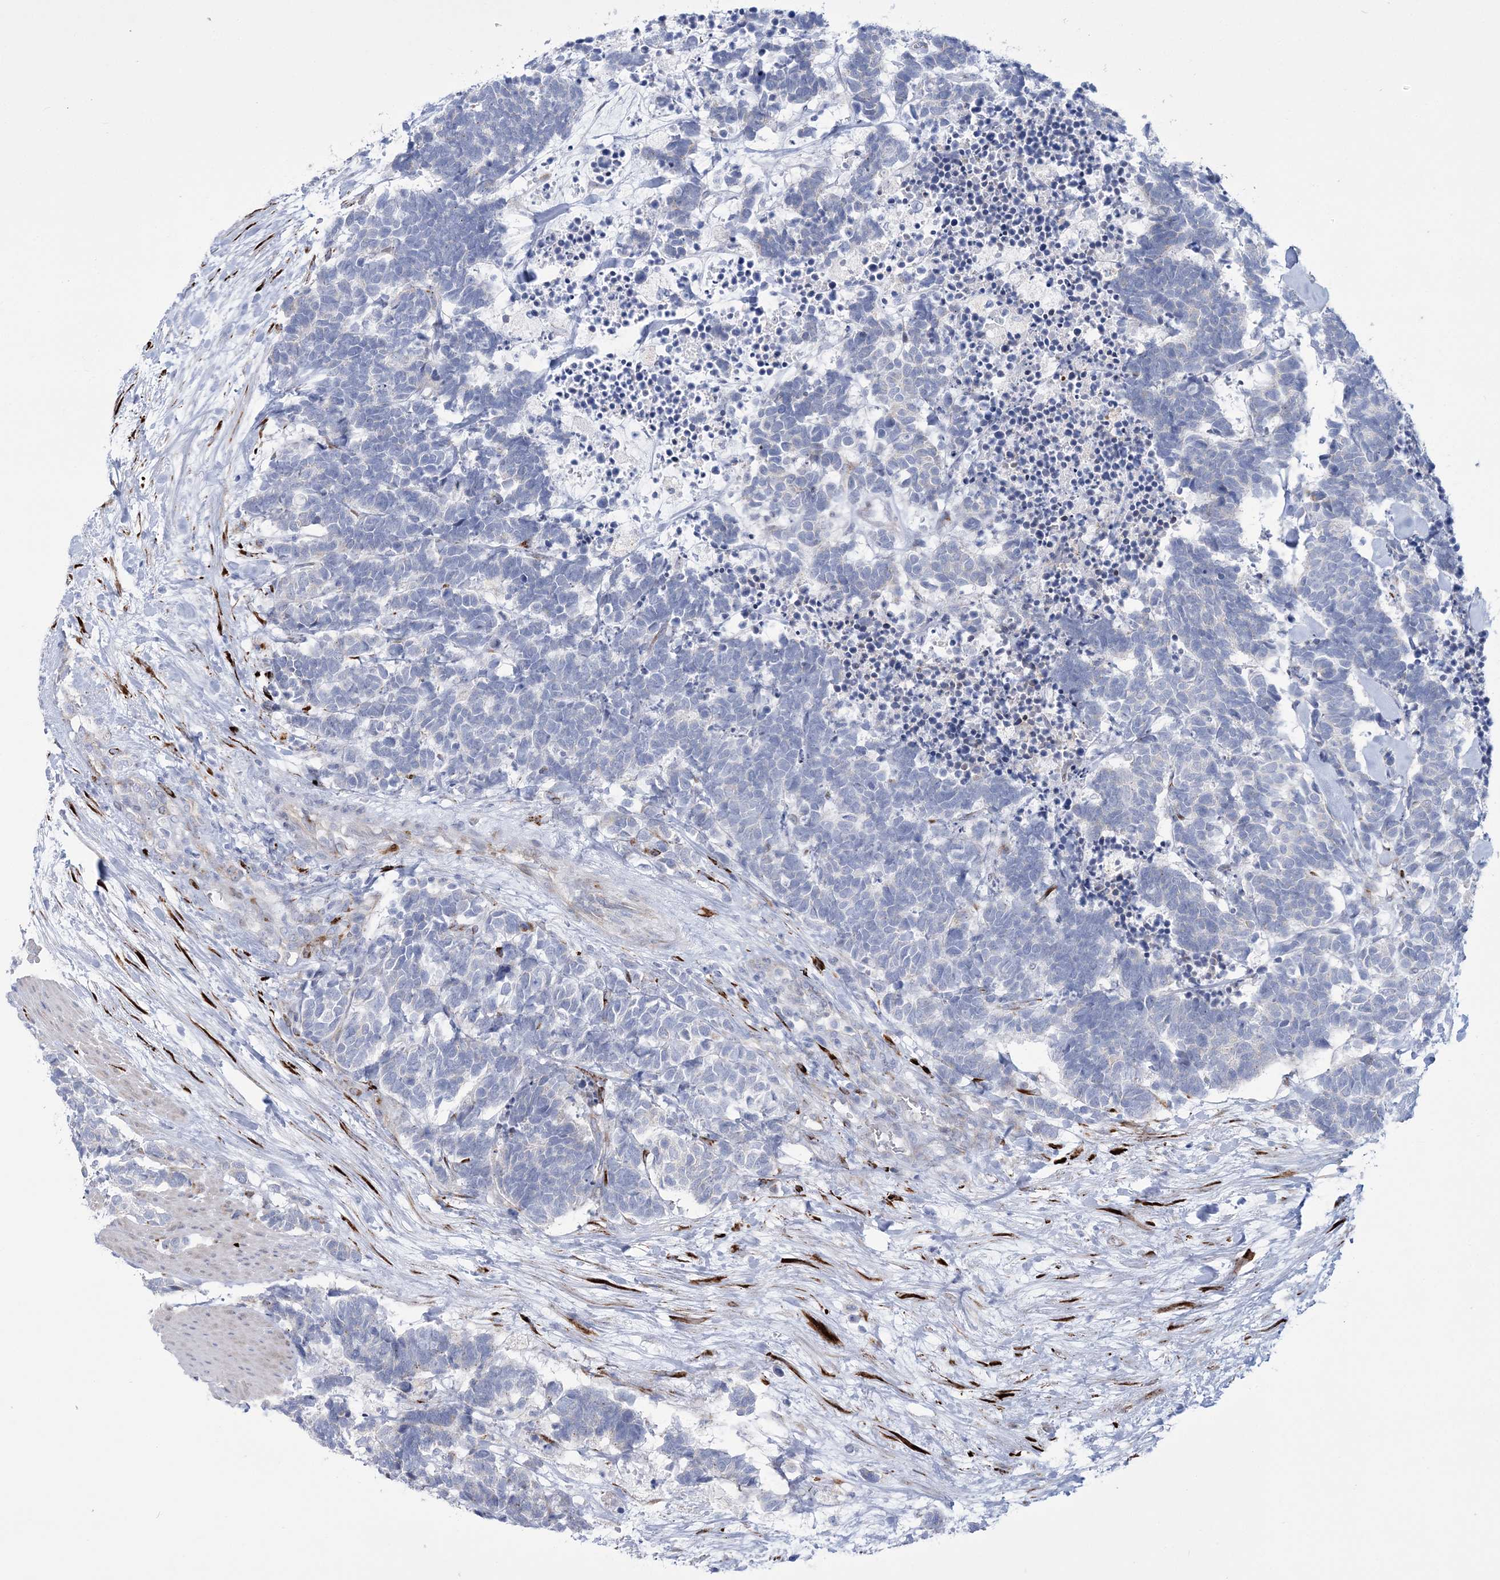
{"staining": {"intensity": "negative", "quantity": "none", "location": "none"}, "tissue": "carcinoid", "cell_type": "Tumor cells", "image_type": "cancer", "snomed": [{"axis": "morphology", "description": "Carcinoma, NOS"}, {"axis": "morphology", "description": "Carcinoid, malignant, NOS"}, {"axis": "topography", "description": "Urinary bladder"}], "caption": "Tumor cells show no significant protein positivity in carcinoid.", "gene": "RAB11FIP5", "patient": {"sex": "male", "age": 57}}